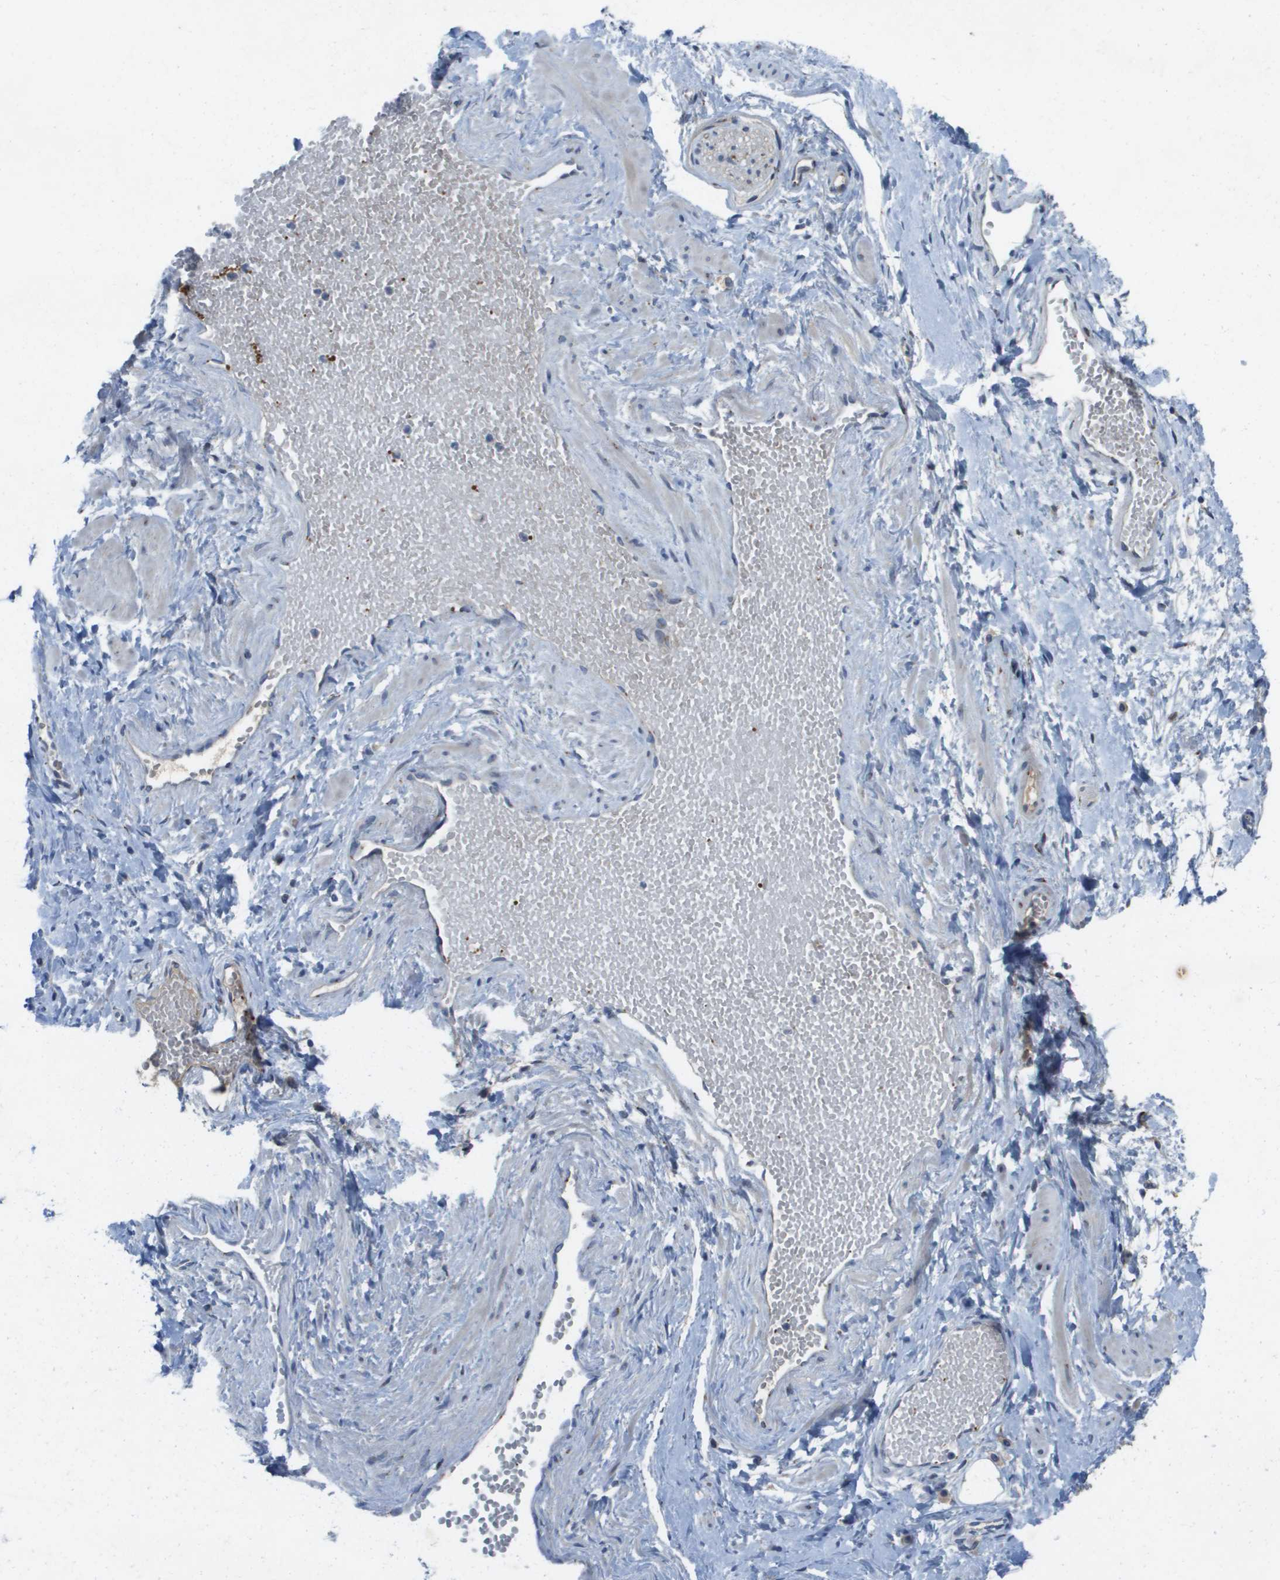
{"staining": {"intensity": "negative", "quantity": "none", "location": "none"}, "tissue": "adipose tissue", "cell_type": "Adipocytes", "image_type": "normal", "snomed": [{"axis": "morphology", "description": "Normal tissue, NOS"}, {"axis": "topography", "description": "Soft tissue"}, {"axis": "topography", "description": "Vascular tissue"}], "caption": "DAB (3,3'-diaminobenzidine) immunohistochemical staining of normal adipose tissue demonstrates no significant staining in adipocytes. Brightfield microscopy of IHC stained with DAB (3,3'-diaminobenzidine) (brown) and hematoxylin (blue), captured at high magnification.", "gene": "QSOX2", "patient": {"sex": "female", "age": 35}}